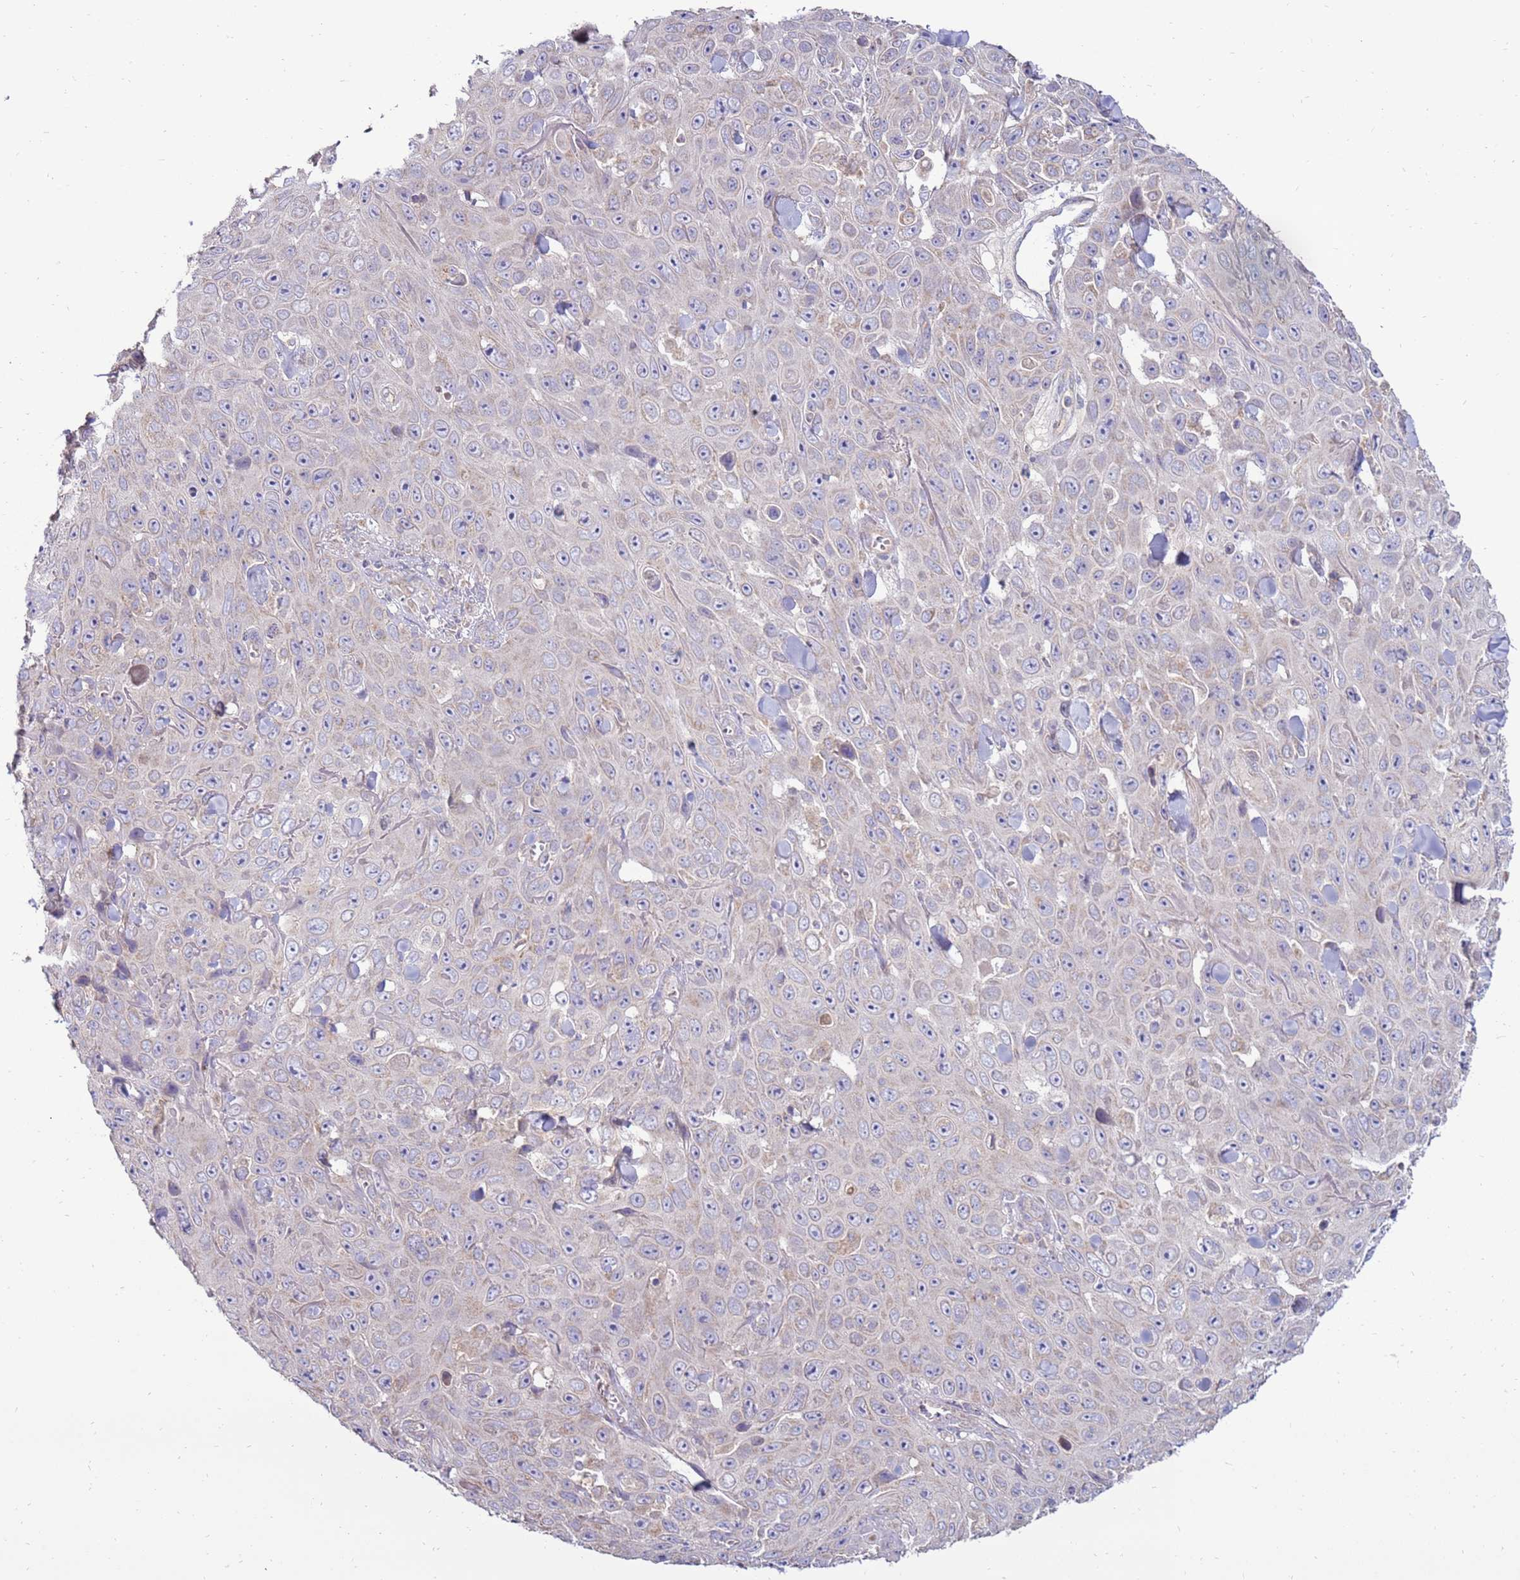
{"staining": {"intensity": "negative", "quantity": "none", "location": "none"}, "tissue": "skin cancer", "cell_type": "Tumor cells", "image_type": "cancer", "snomed": [{"axis": "morphology", "description": "Squamous cell carcinoma, NOS"}, {"axis": "topography", "description": "Skin"}], "caption": "Immunohistochemistry (IHC) of skin cancer (squamous cell carcinoma) reveals no staining in tumor cells. Brightfield microscopy of immunohistochemistry stained with DAB (3,3'-diaminobenzidine) (brown) and hematoxylin (blue), captured at high magnification.", "gene": "TRAPPC4", "patient": {"sex": "male", "age": 82}}